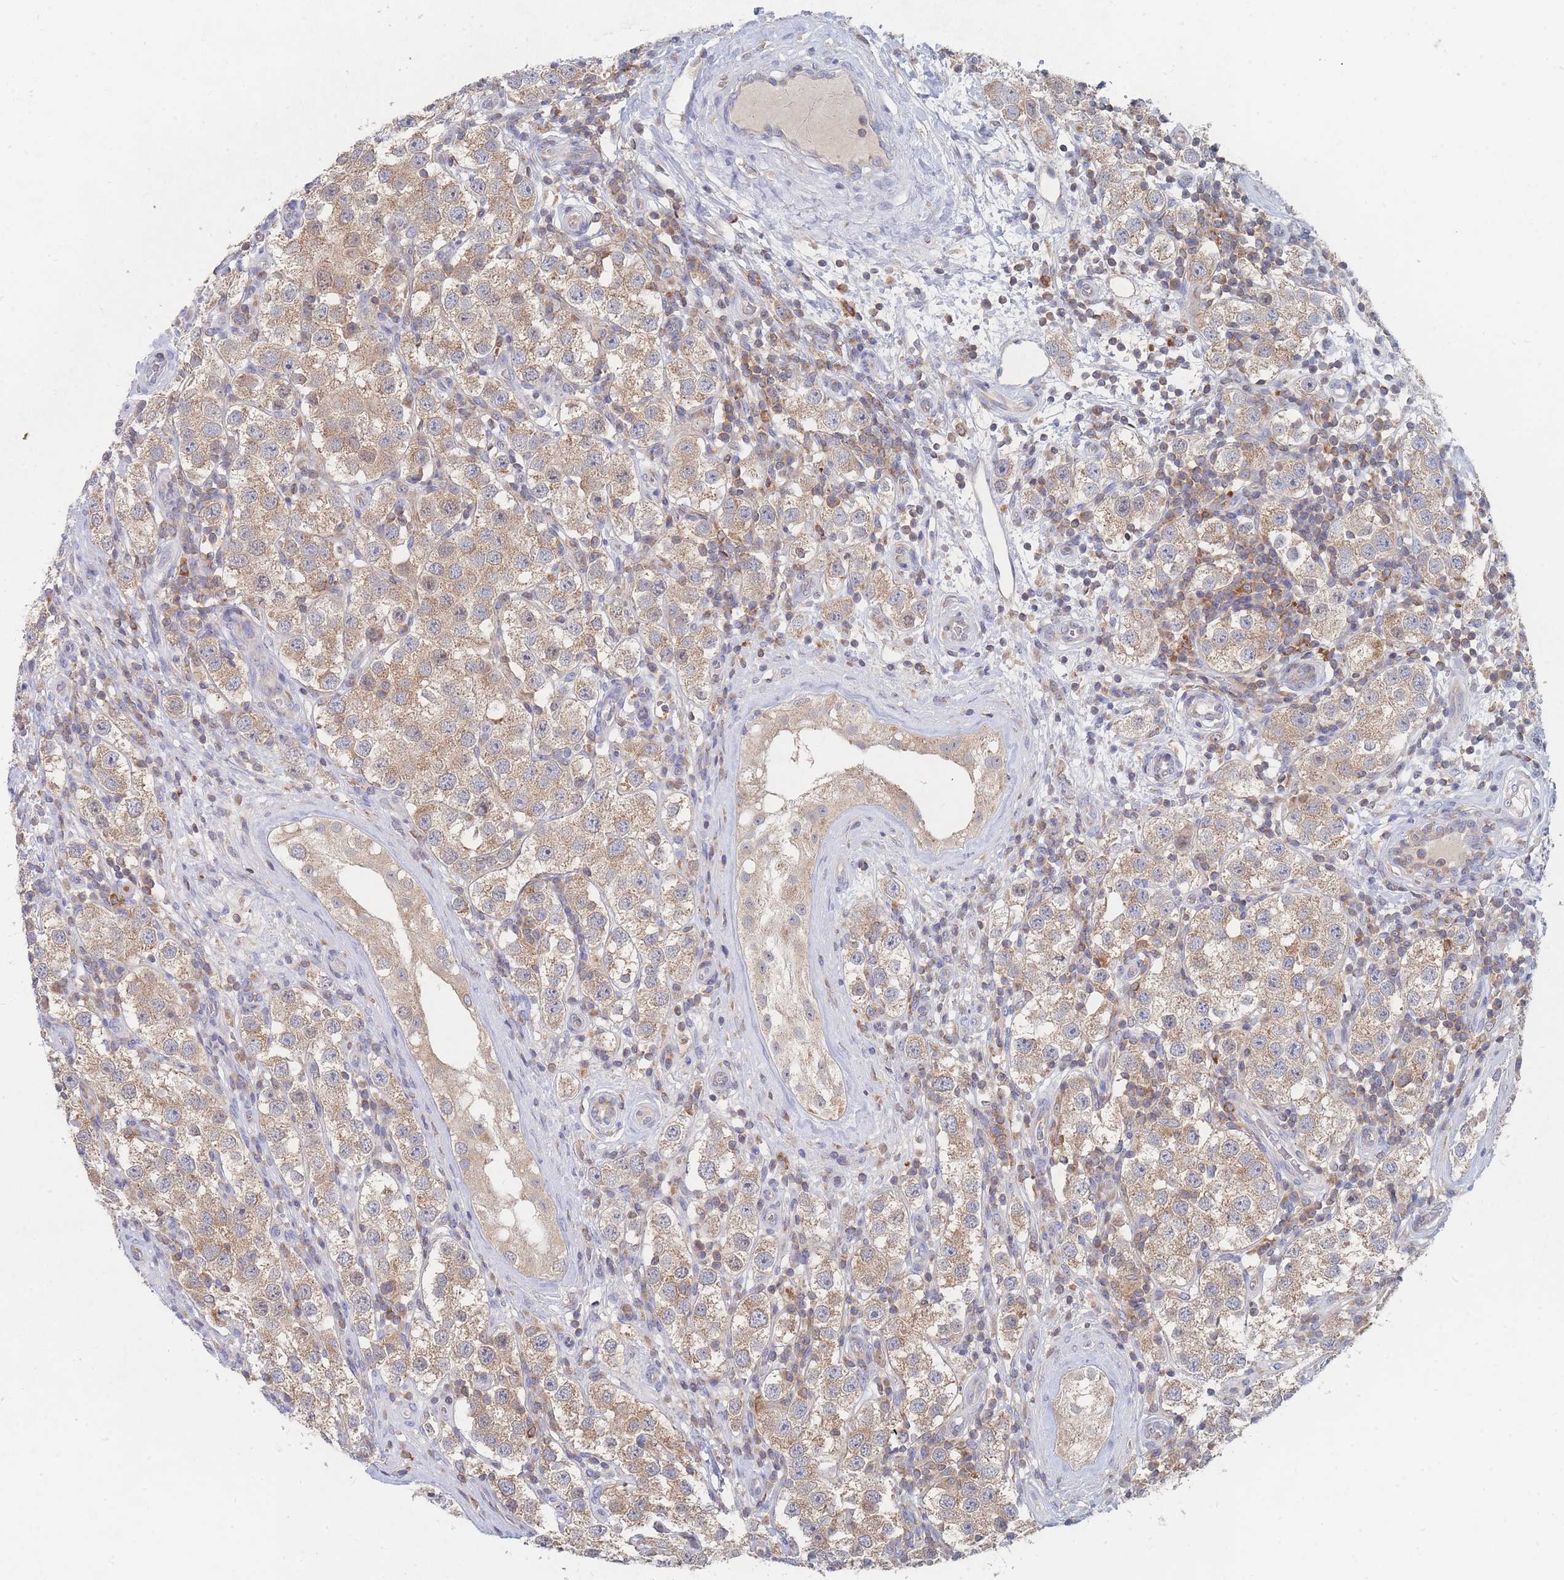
{"staining": {"intensity": "moderate", "quantity": "25%-75%", "location": "cytoplasmic/membranous"}, "tissue": "testis cancer", "cell_type": "Tumor cells", "image_type": "cancer", "snomed": [{"axis": "morphology", "description": "Seminoma, NOS"}, {"axis": "topography", "description": "Testis"}], "caption": "Moderate cytoplasmic/membranous staining is identified in about 25%-75% of tumor cells in testis cancer (seminoma). The staining was performed using DAB, with brown indicating positive protein expression. Nuclei are stained blue with hematoxylin.", "gene": "PPP6C", "patient": {"sex": "male", "age": 37}}